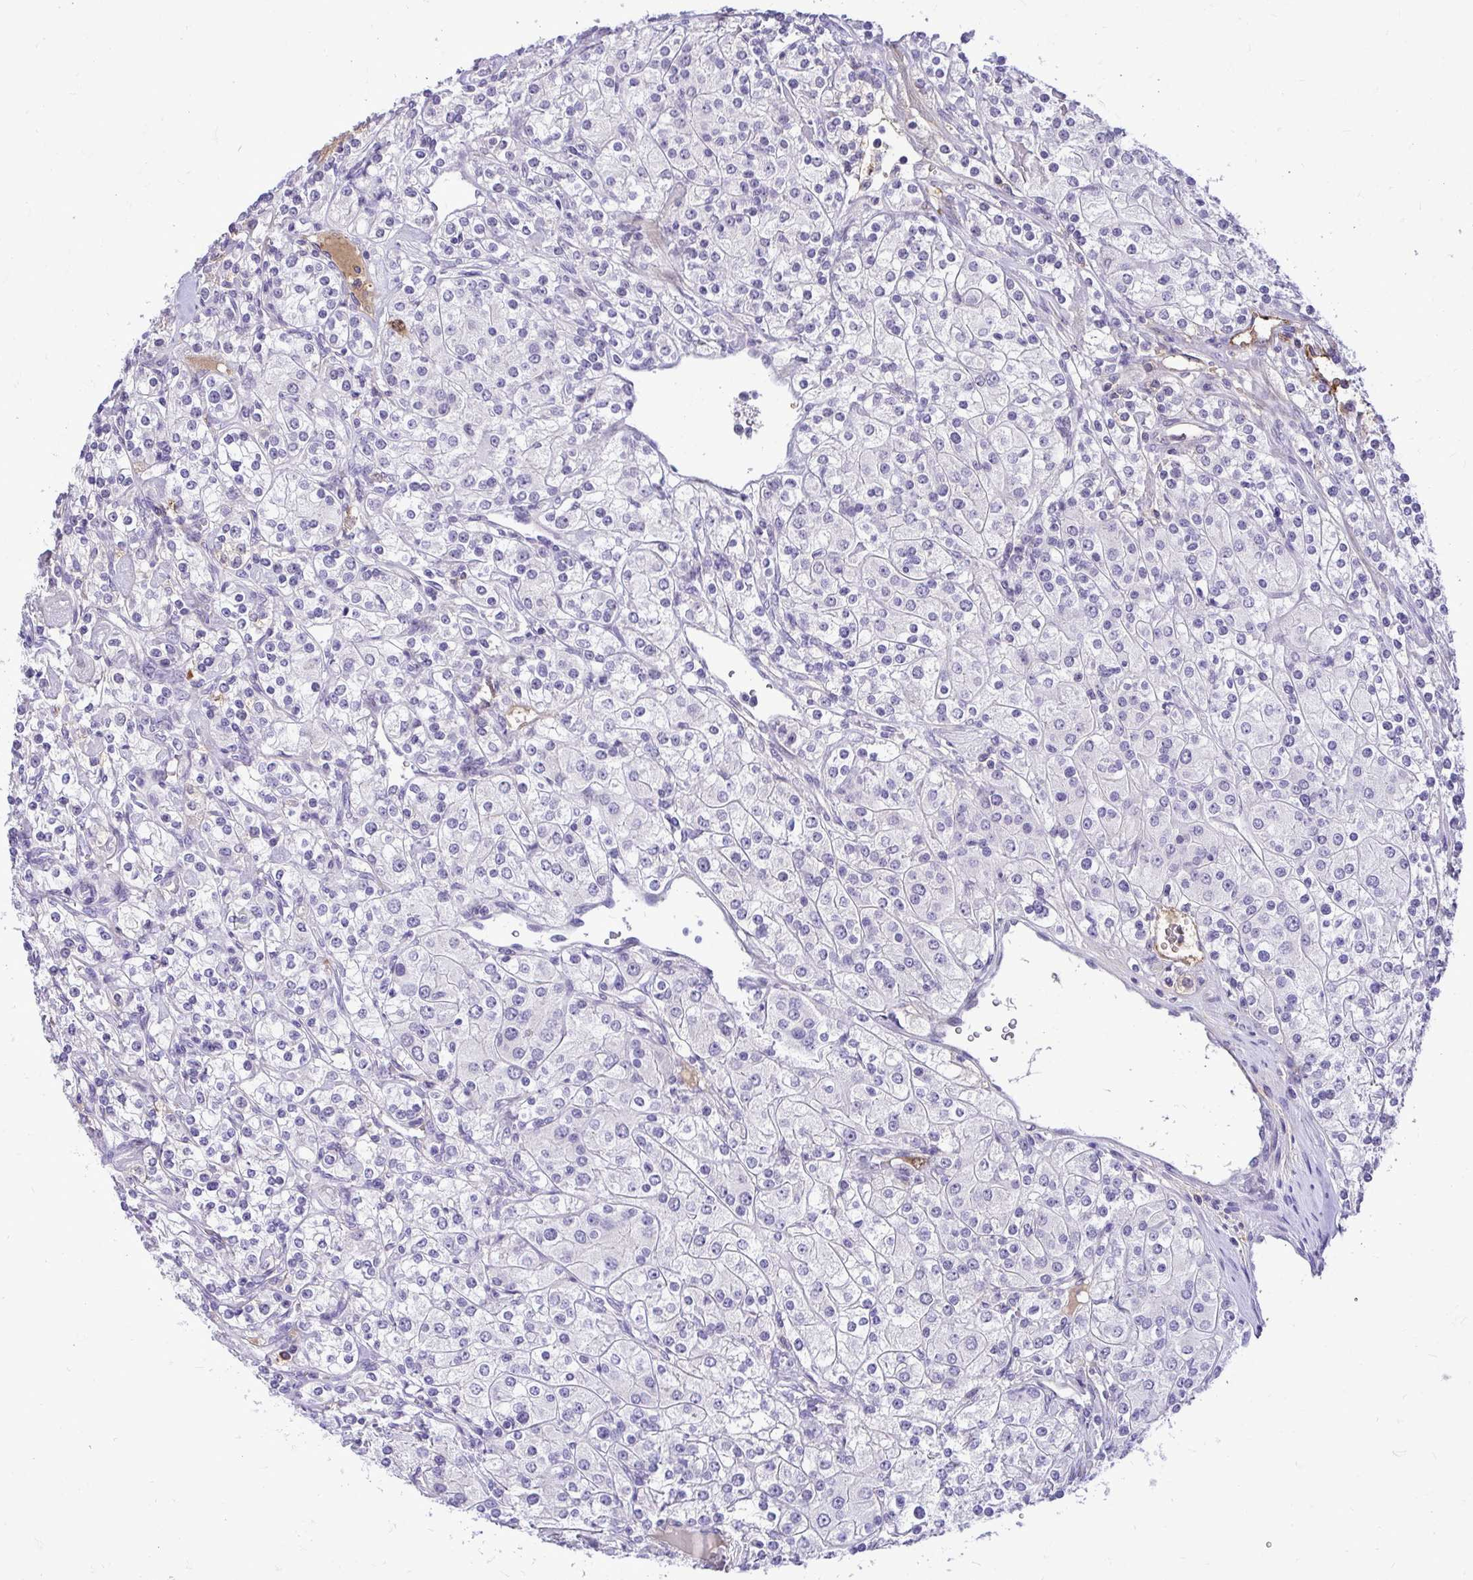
{"staining": {"intensity": "negative", "quantity": "none", "location": "none"}, "tissue": "renal cancer", "cell_type": "Tumor cells", "image_type": "cancer", "snomed": [{"axis": "morphology", "description": "Adenocarcinoma, NOS"}, {"axis": "topography", "description": "Kidney"}], "caption": "Tumor cells are negative for brown protein staining in adenocarcinoma (renal).", "gene": "CDC20", "patient": {"sex": "male", "age": 77}}